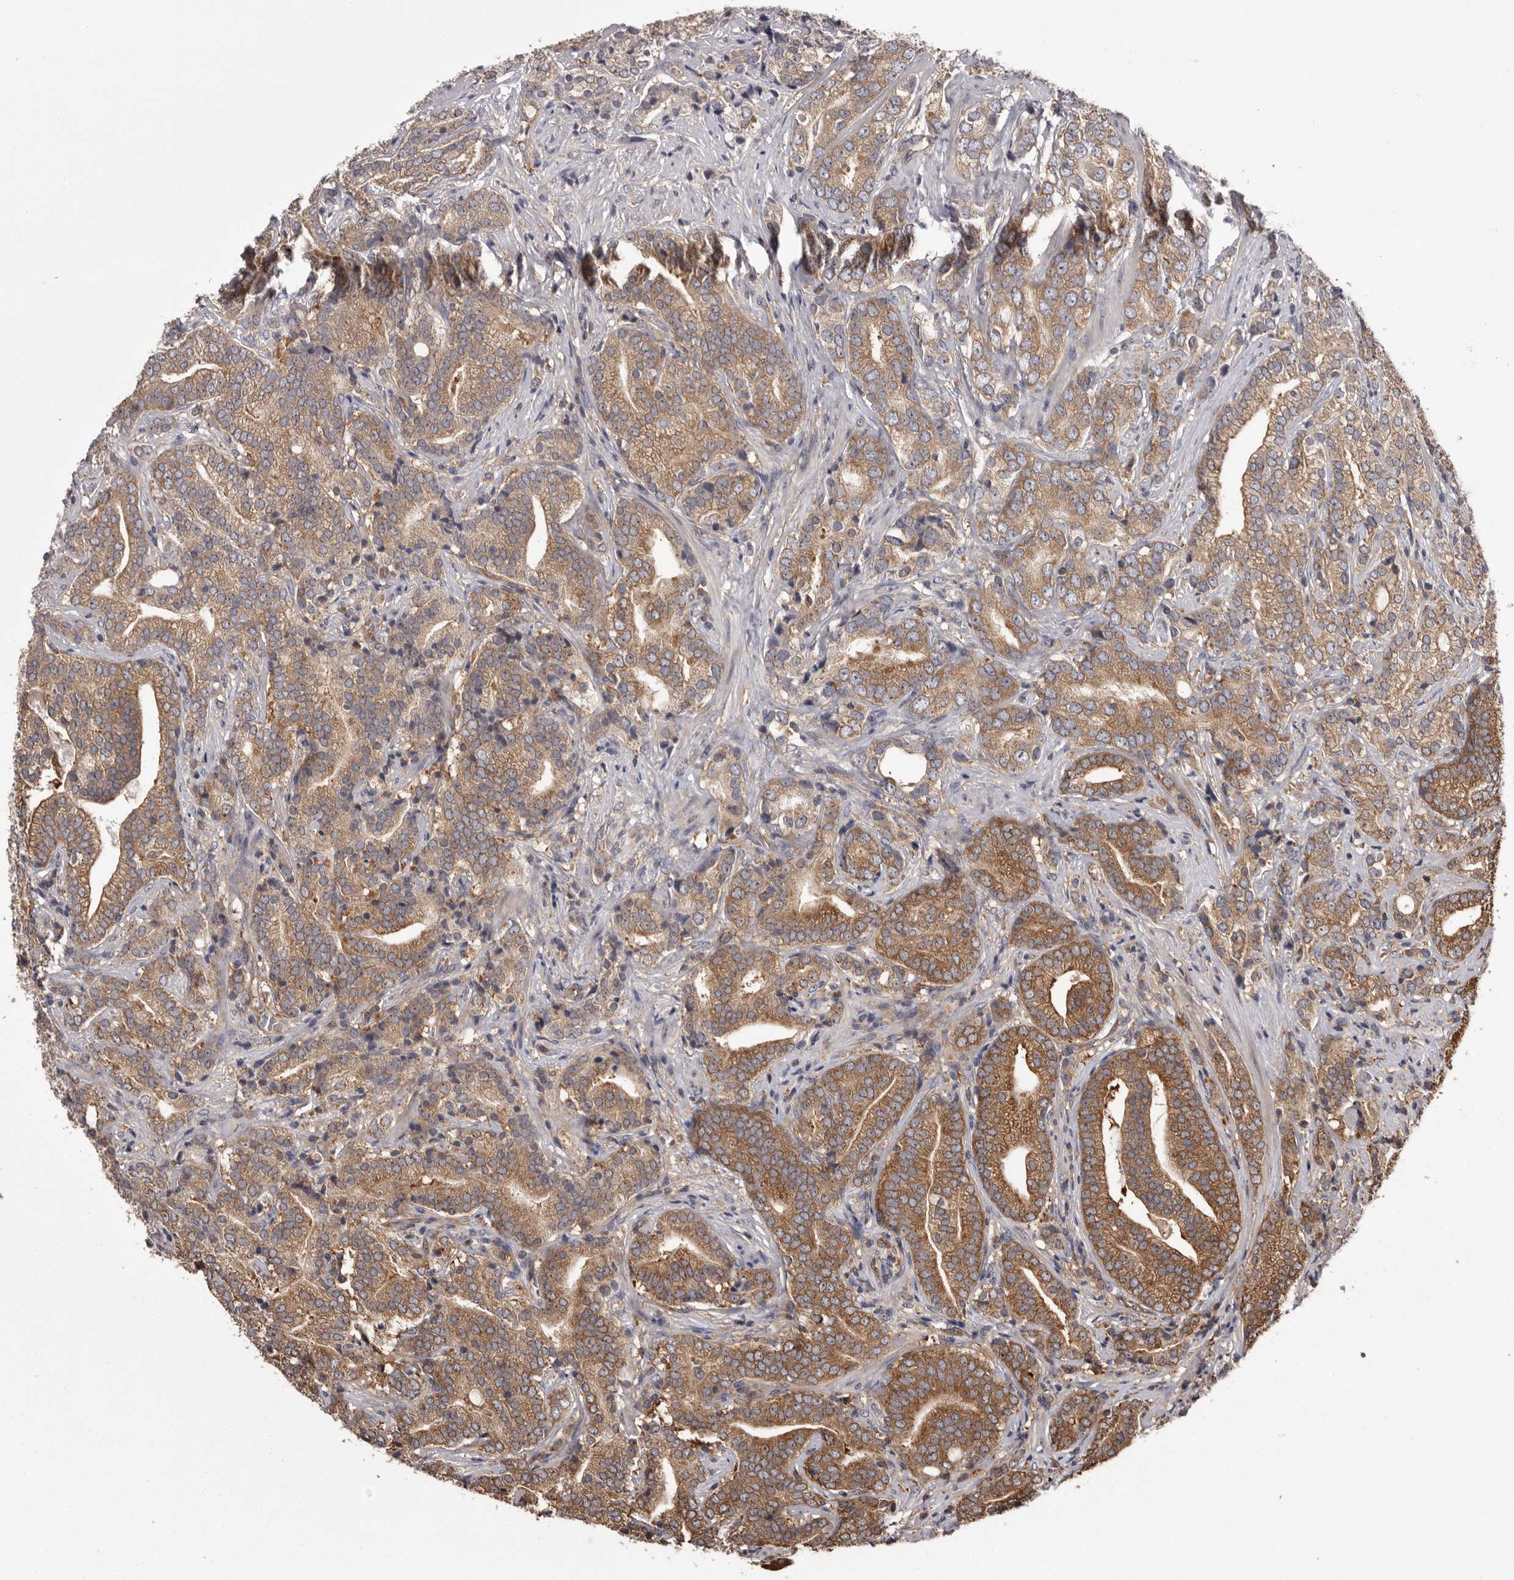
{"staining": {"intensity": "moderate", "quantity": ">75%", "location": "cytoplasmic/membranous"}, "tissue": "prostate cancer", "cell_type": "Tumor cells", "image_type": "cancer", "snomed": [{"axis": "morphology", "description": "Adenocarcinoma, High grade"}, {"axis": "topography", "description": "Prostate"}], "caption": "Protein positivity by immunohistochemistry demonstrates moderate cytoplasmic/membranous positivity in about >75% of tumor cells in adenocarcinoma (high-grade) (prostate).", "gene": "DARS1", "patient": {"sex": "male", "age": 57}}